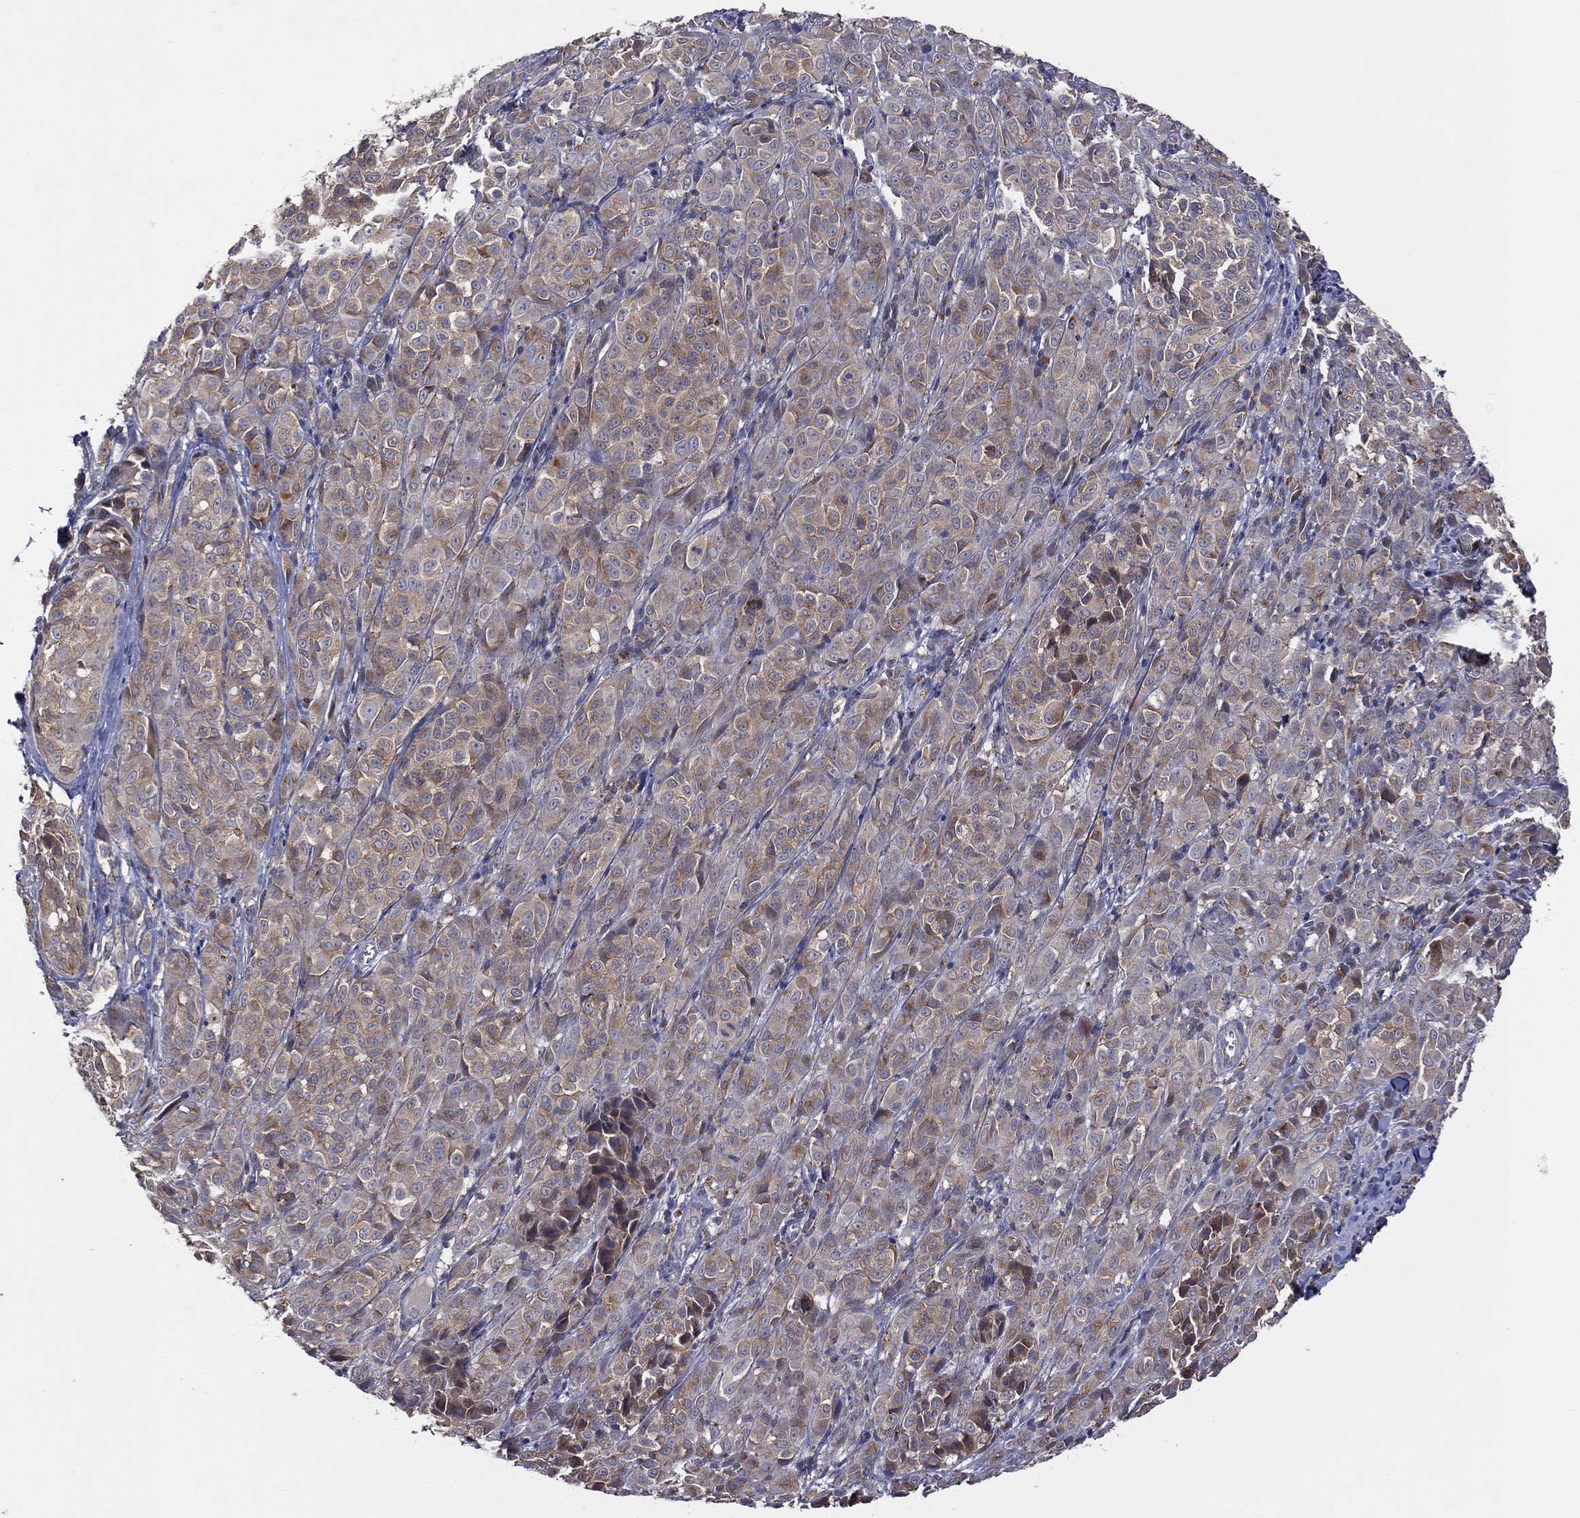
{"staining": {"intensity": "moderate", "quantity": "25%-75%", "location": "cytoplasmic/membranous"}, "tissue": "melanoma", "cell_type": "Tumor cells", "image_type": "cancer", "snomed": [{"axis": "morphology", "description": "Malignant melanoma, NOS"}, {"axis": "topography", "description": "Skin"}], "caption": "IHC micrograph of human melanoma stained for a protein (brown), which shows medium levels of moderate cytoplasmic/membranous staining in approximately 25%-75% of tumor cells.", "gene": "STARD3", "patient": {"sex": "male", "age": 89}}